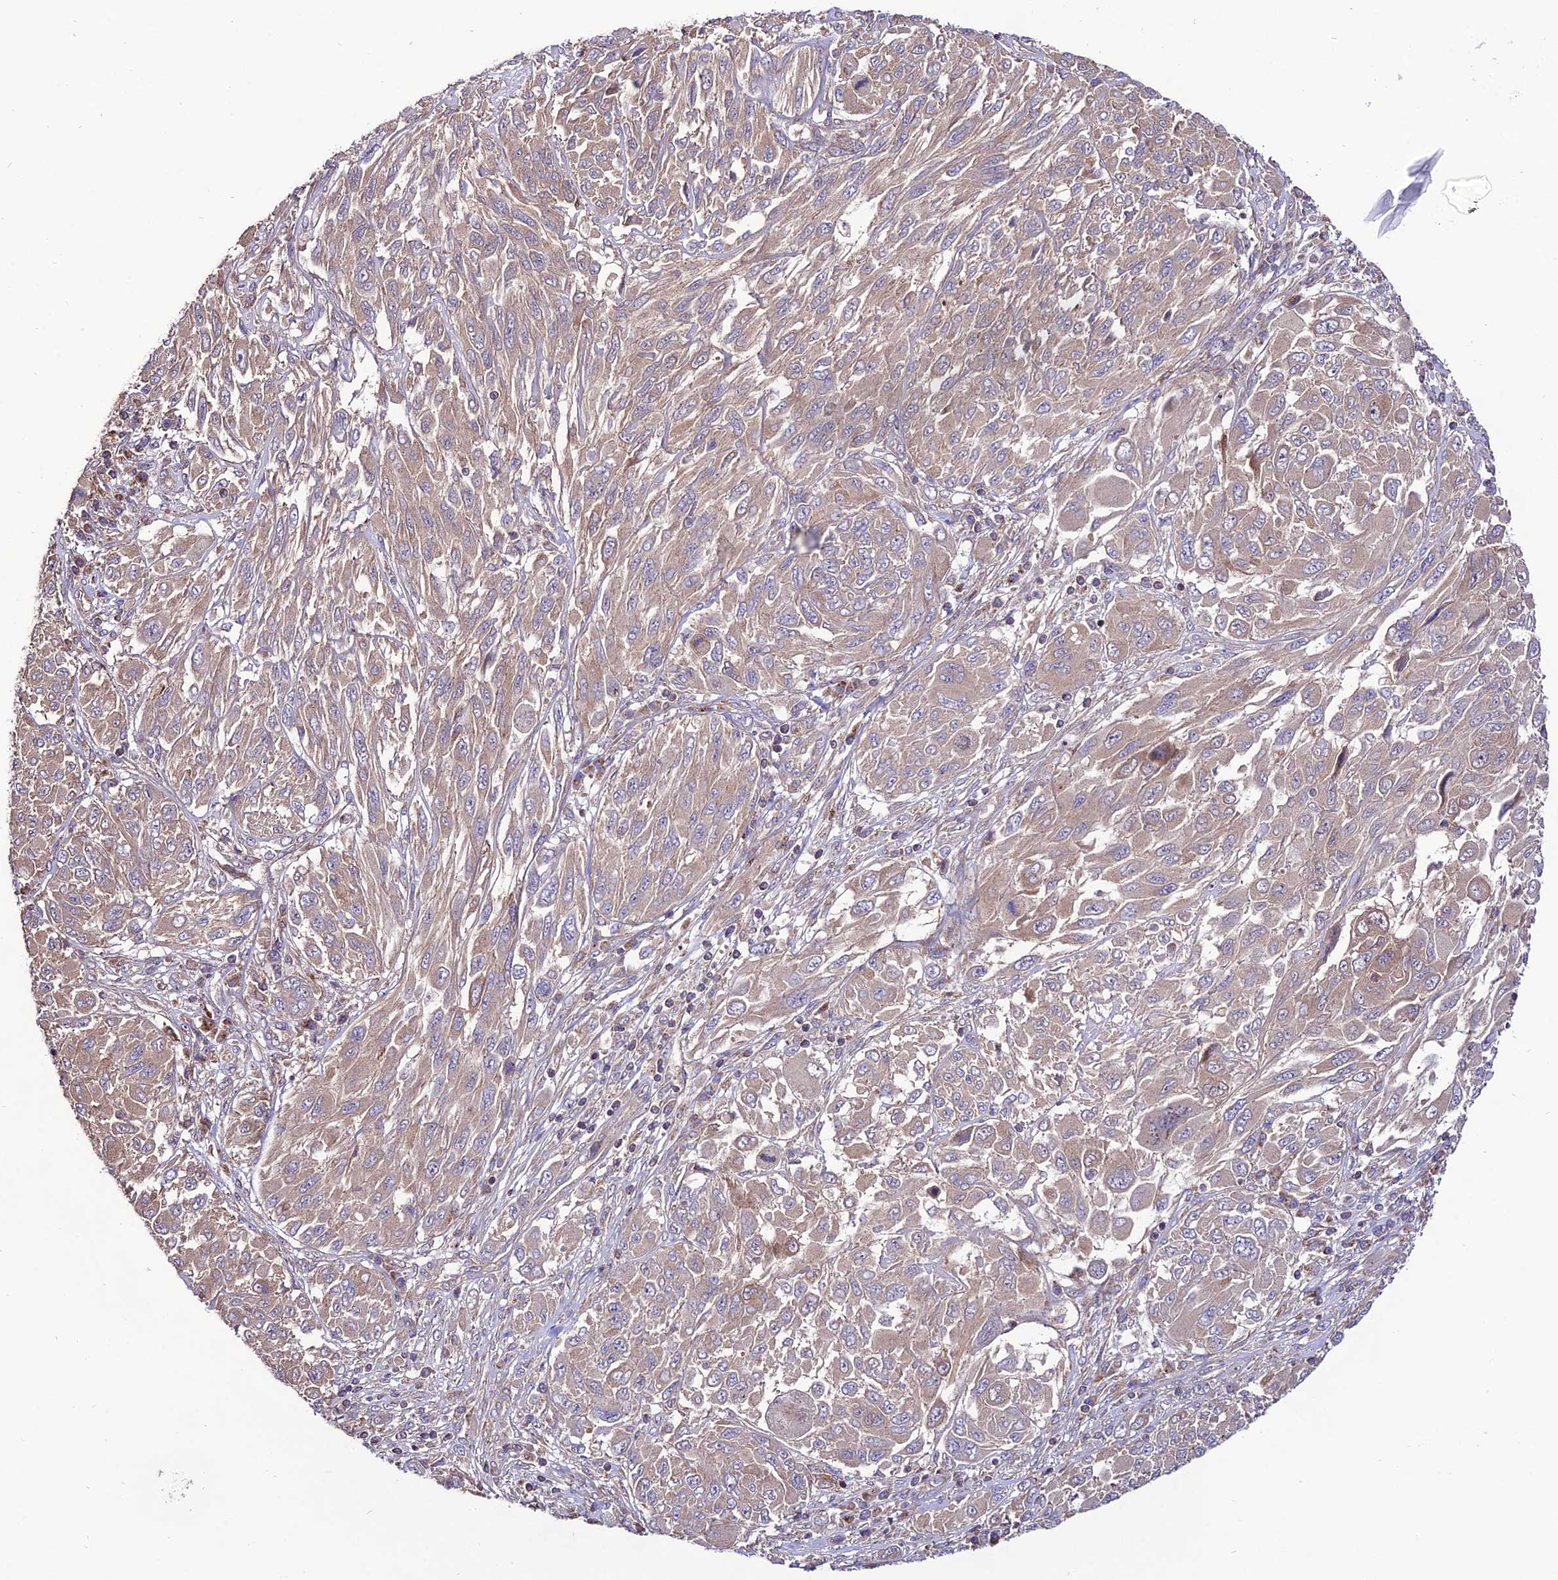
{"staining": {"intensity": "weak", "quantity": ">75%", "location": "cytoplasmic/membranous"}, "tissue": "melanoma", "cell_type": "Tumor cells", "image_type": "cancer", "snomed": [{"axis": "morphology", "description": "Malignant melanoma, NOS"}, {"axis": "topography", "description": "Skin"}], "caption": "Immunohistochemistry (IHC) micrograph of human melanoma stained for a protein (brown), which exhibits low levels of weak cytoplasmic/membranous staining in approximately >75% of tumor cells.", "gene": "PPIL3", "patient": {"sex": "female", "age": 91}}